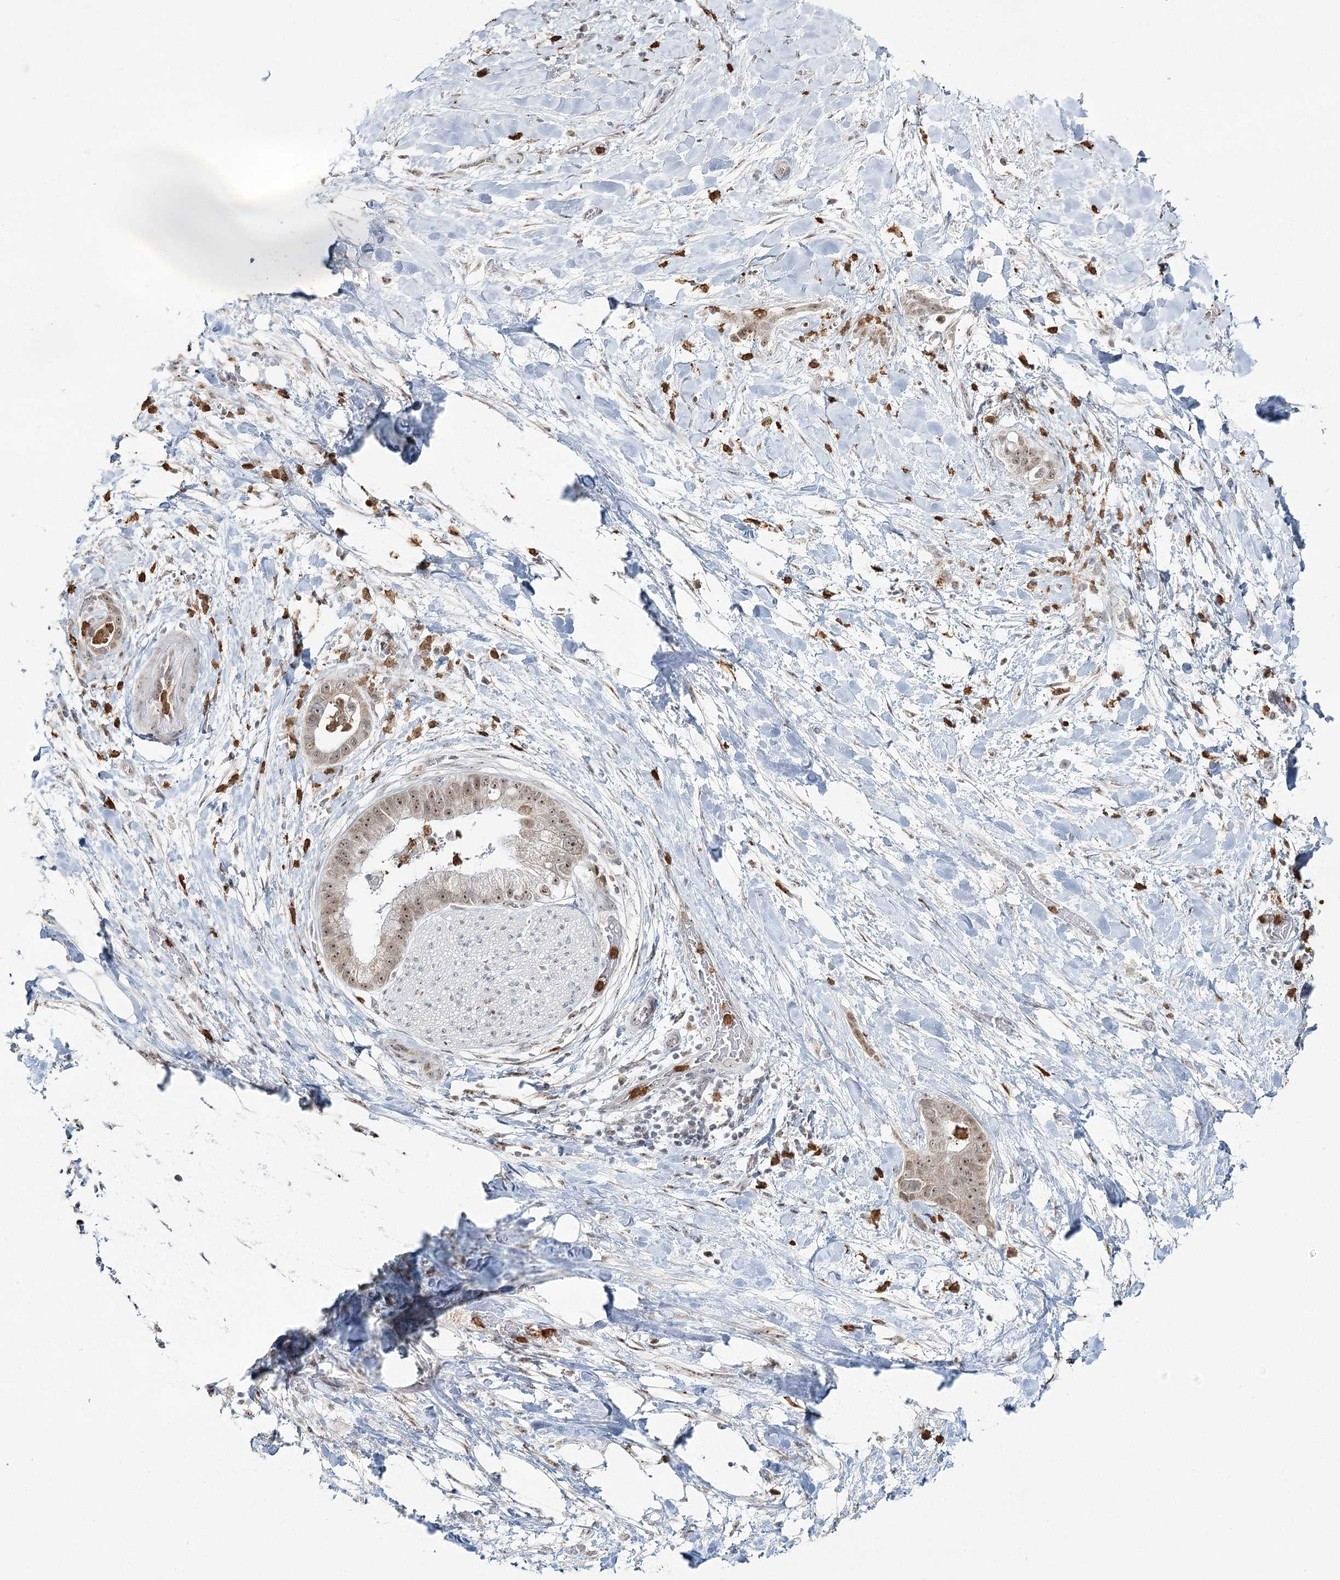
{"staining": {"intensity": "moderate", "quantity": ">75%", "location": "cytoplasmic/membranous,nuclear"}, "tissue": "liver cancer", "cell_type": "Tumor cells", "image_type": "cancer", "snomed": [{"axis": "morphology", "description": "Cholangiocarcinoma"}, {"axis": "topography", "description": "Liver"}], "caption": "Liver cholangiocarcinoma tissue exhibits moderate cytoplasmic/membranous and nuclear staining in approximately >75% of tumor cells", "gene": "ATAD1", "patient": {"sex": "female", "age": 54}}